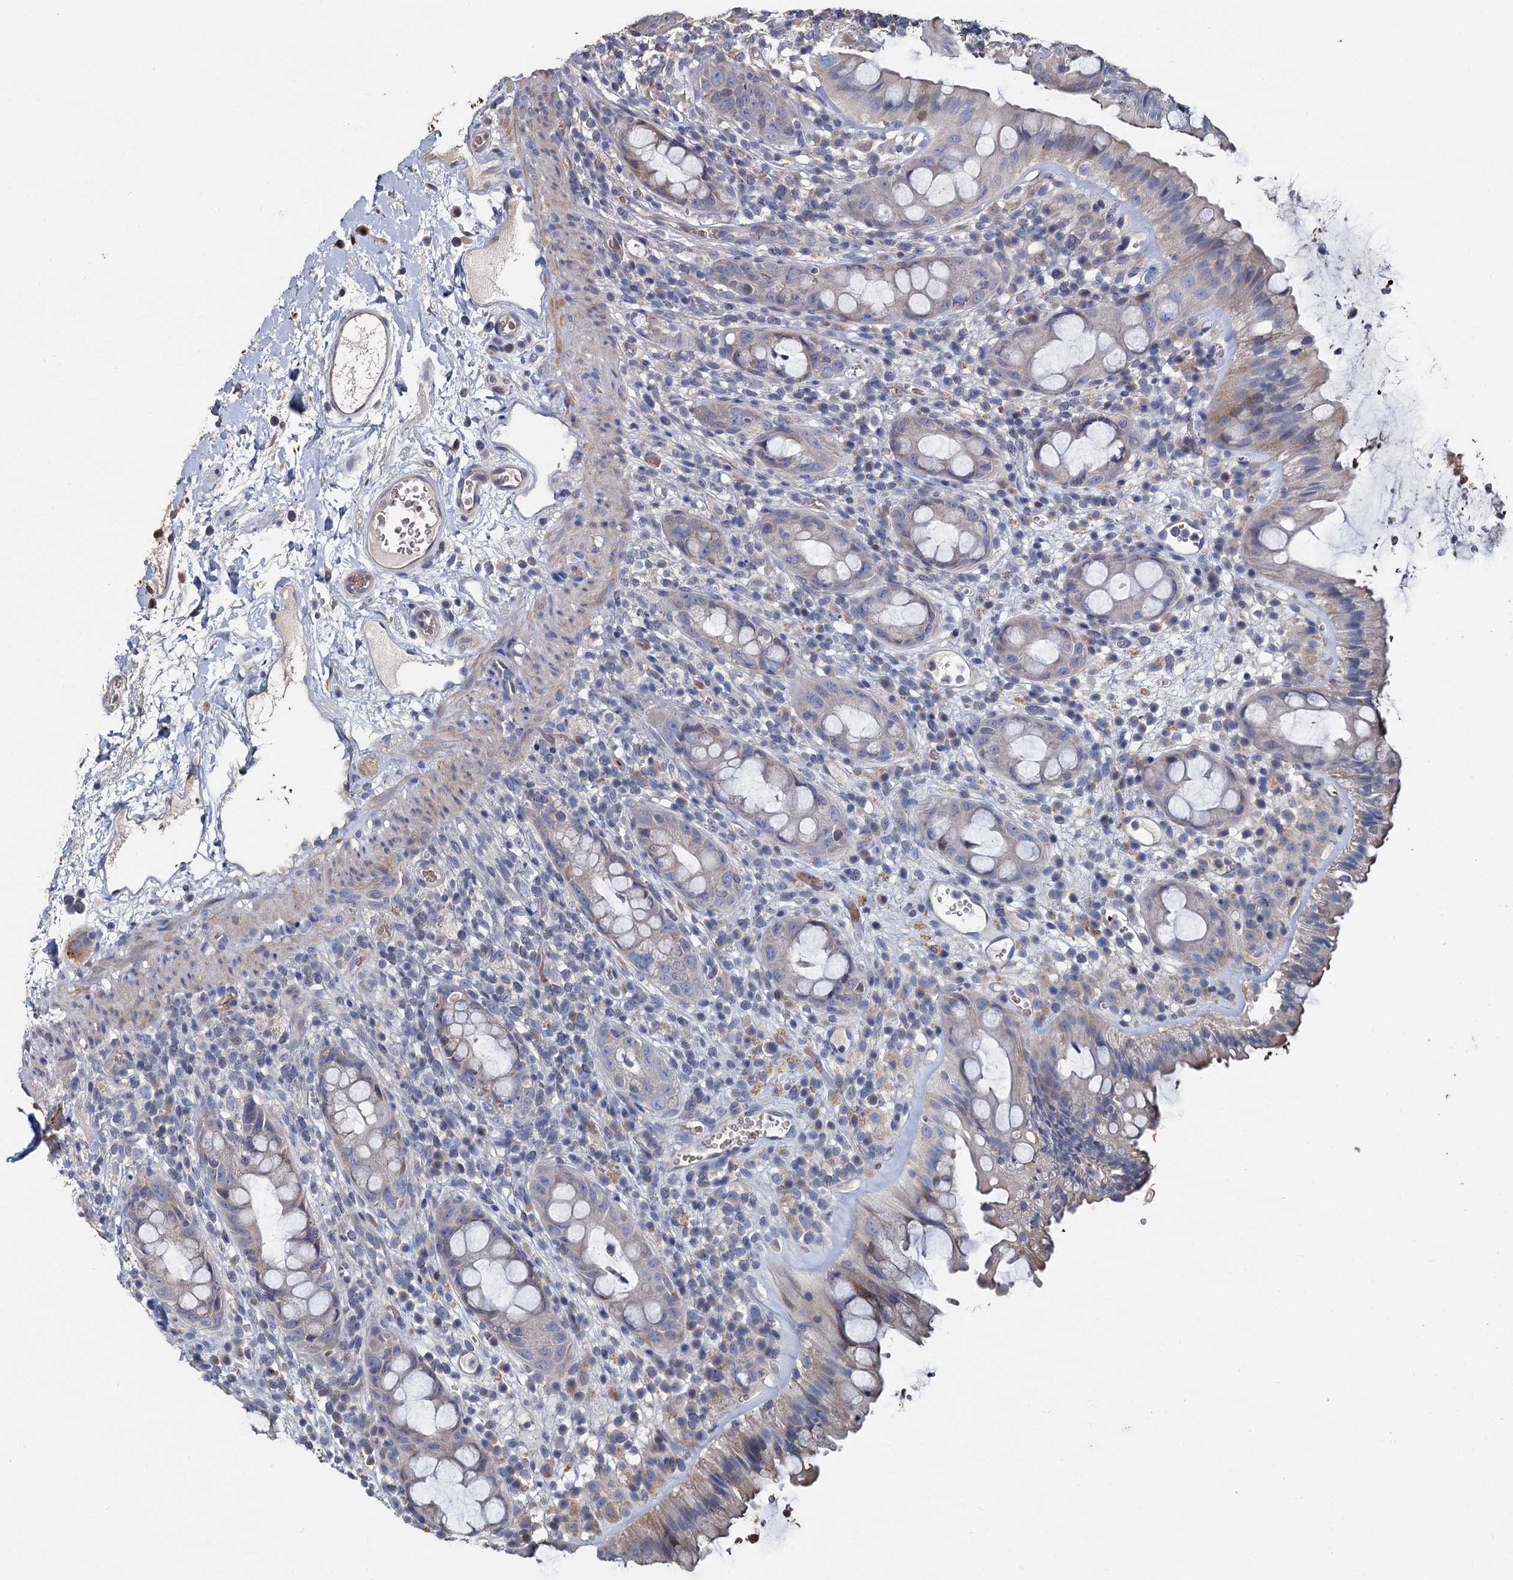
{"staining": {"intensity": "weak", "quantity": "<25%", "location": "cytoplasmic/membranous"}, "tissue": "rectum", "cell_type": "Glandular cells", "image_type": "normal", "snomed": [{"axis": "morphology", "description": "Normal tissue, NOS"}, {"axis": "topography", "description": "Rectum"}], "caption": "The micrograph demonstrates no significant expression in glandular cells of rectum.", "gene": "TCTN2", "patient": {"sex": "female", "age": 57}}